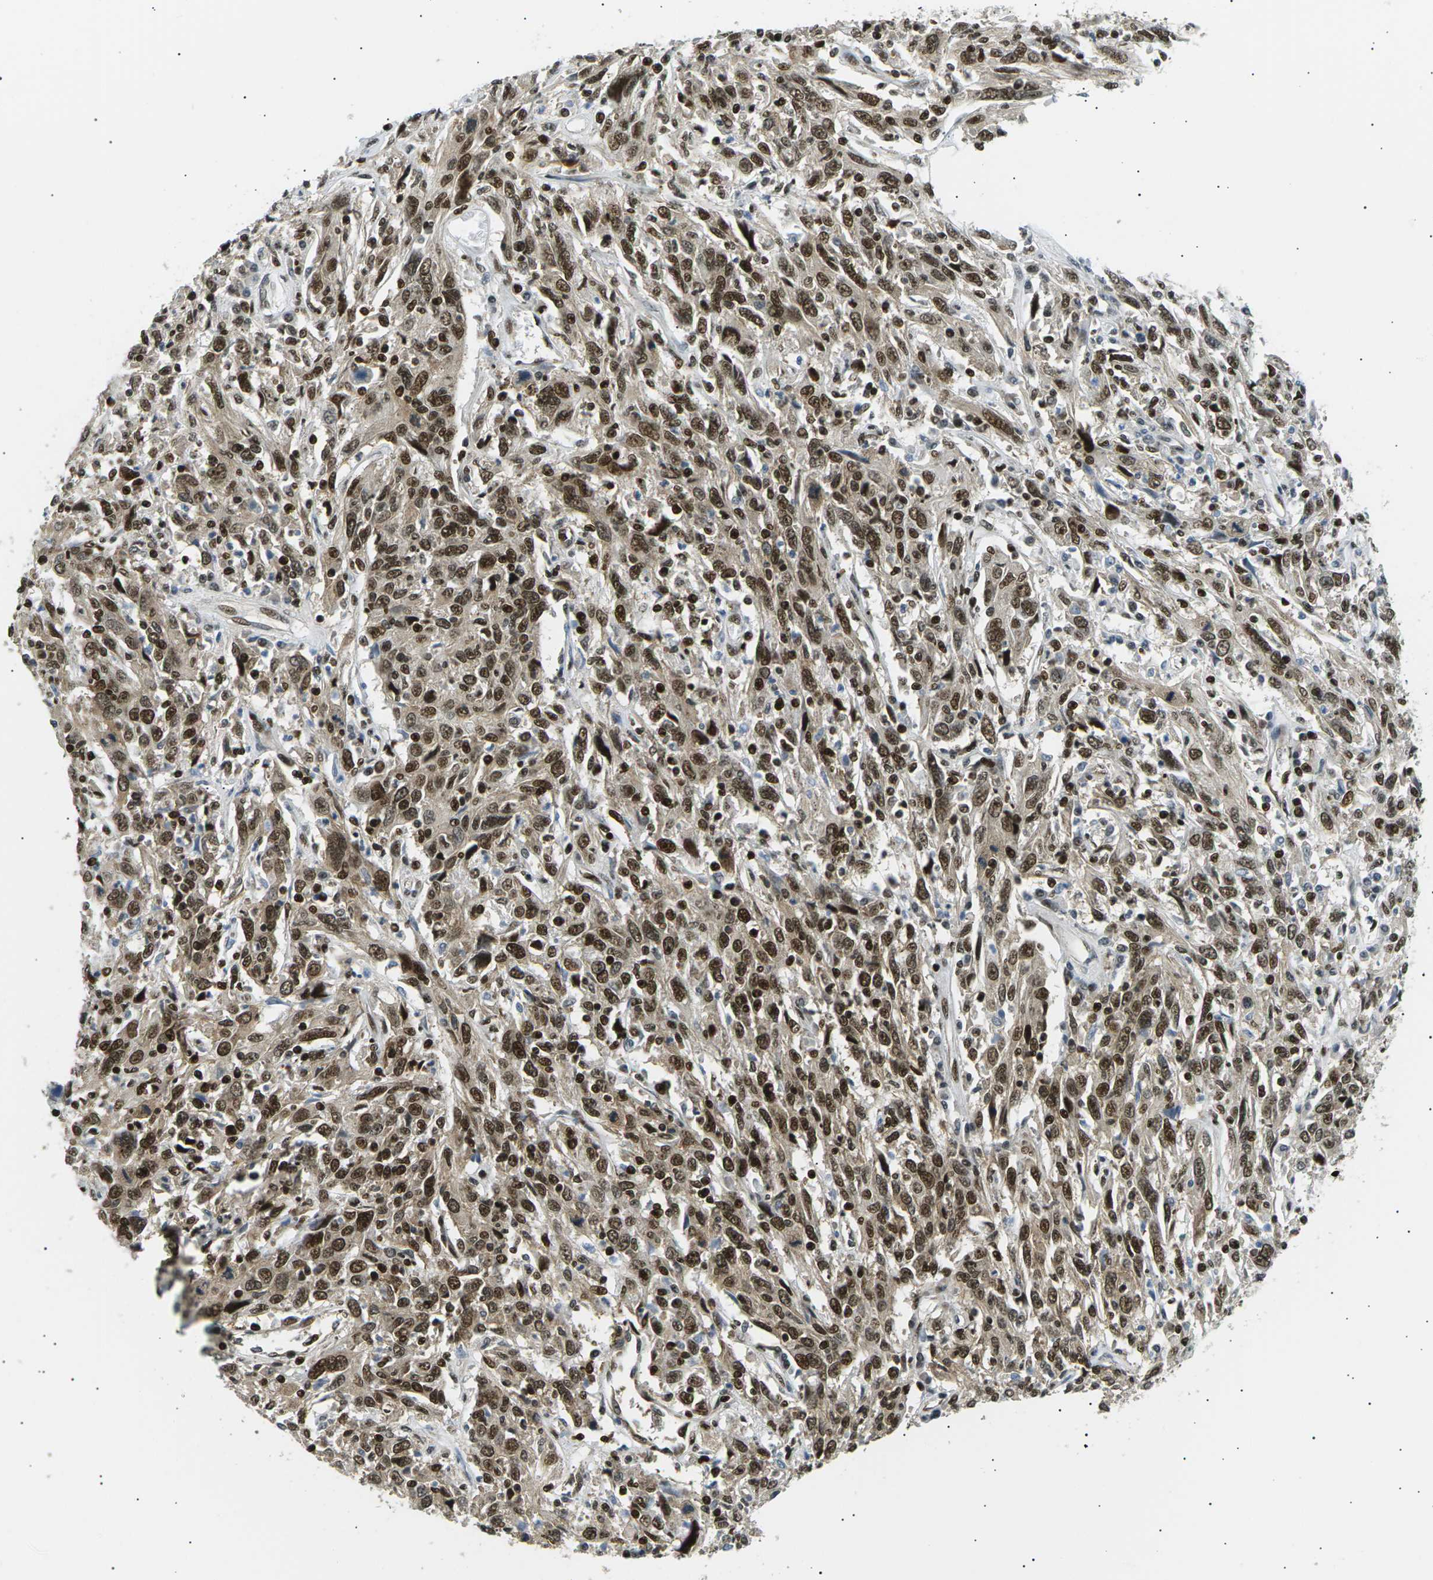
{"staining": {"intensity": "strong", "quantity": ">75%", "location": "cytoplasmic/membranous,nuclear"}, "tissue": "cervical cancer", "cell_type": "Tumor cells", "image_type": "cancer", "snomed": [{"axis": "morphology", "description": "Squamous cell carcinoma, NOS"}, {"axis": "topography", "description": "Cervix"}], "caption": "Tumor cells show strong cytoplasmic/membranous and nuclear staining in approximately >75% of cells in cervical squamous cell carcinoma.", "gene": "RPA2", "patient": {"sex": "female", "age": 46}}